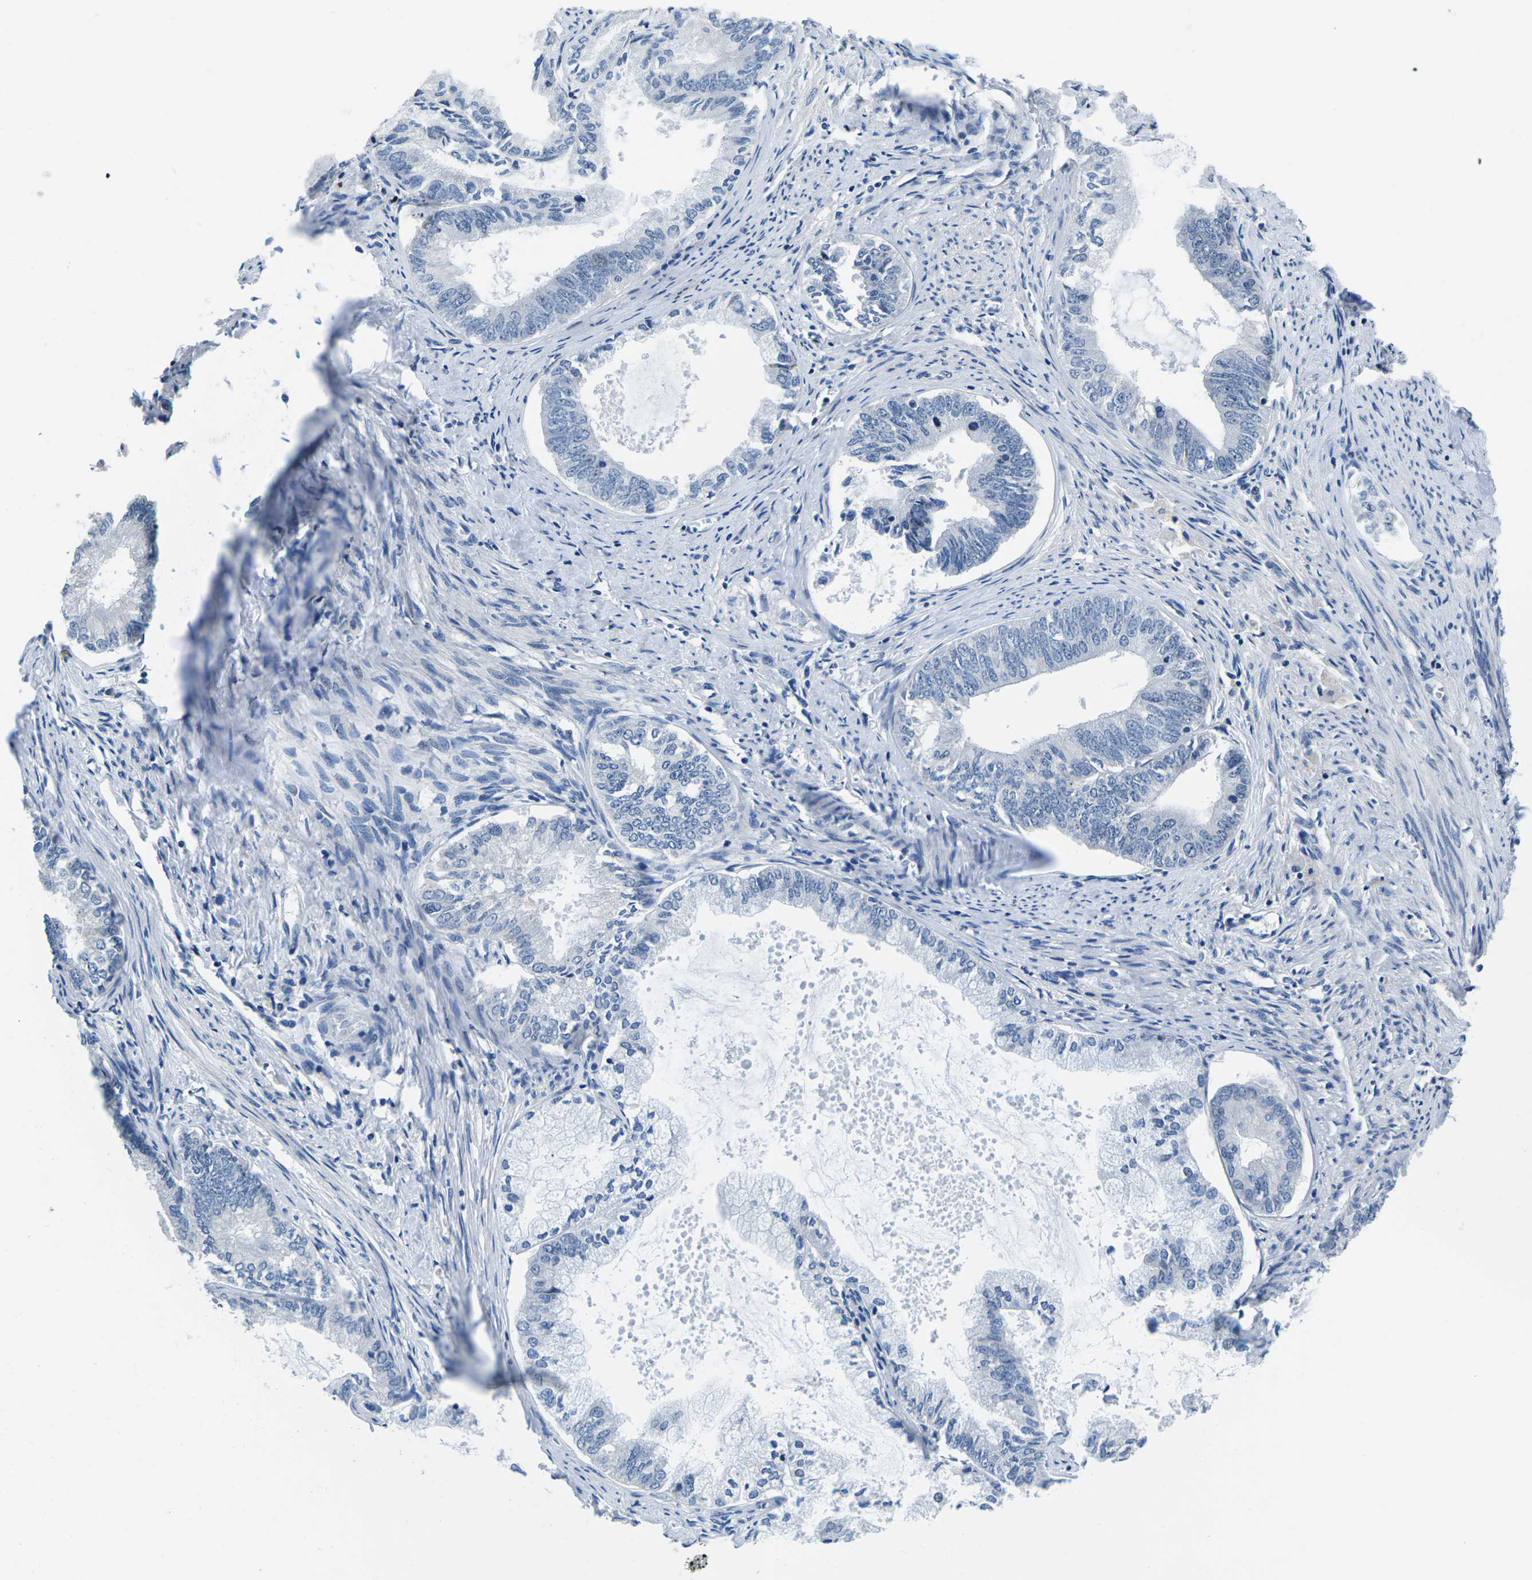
{"staining": {"intensity": "negative", "quantity": "none", "location": "none"}, "tissue": "endometrial cancer", "cell_type": "Tumor cells", "image_type": "cancer", "snomed": [{"axis": "morphology", "description": "Adenocarcinoma, NOS"}, {"axis": "topography", "description": "Endometrium"}], "caption": "Photomicrograph shows no protein positivity in tumor cells of endometrial cancer tissue.", "gene": "CDC73", "patient": {"sex": "female", "age": 86}}